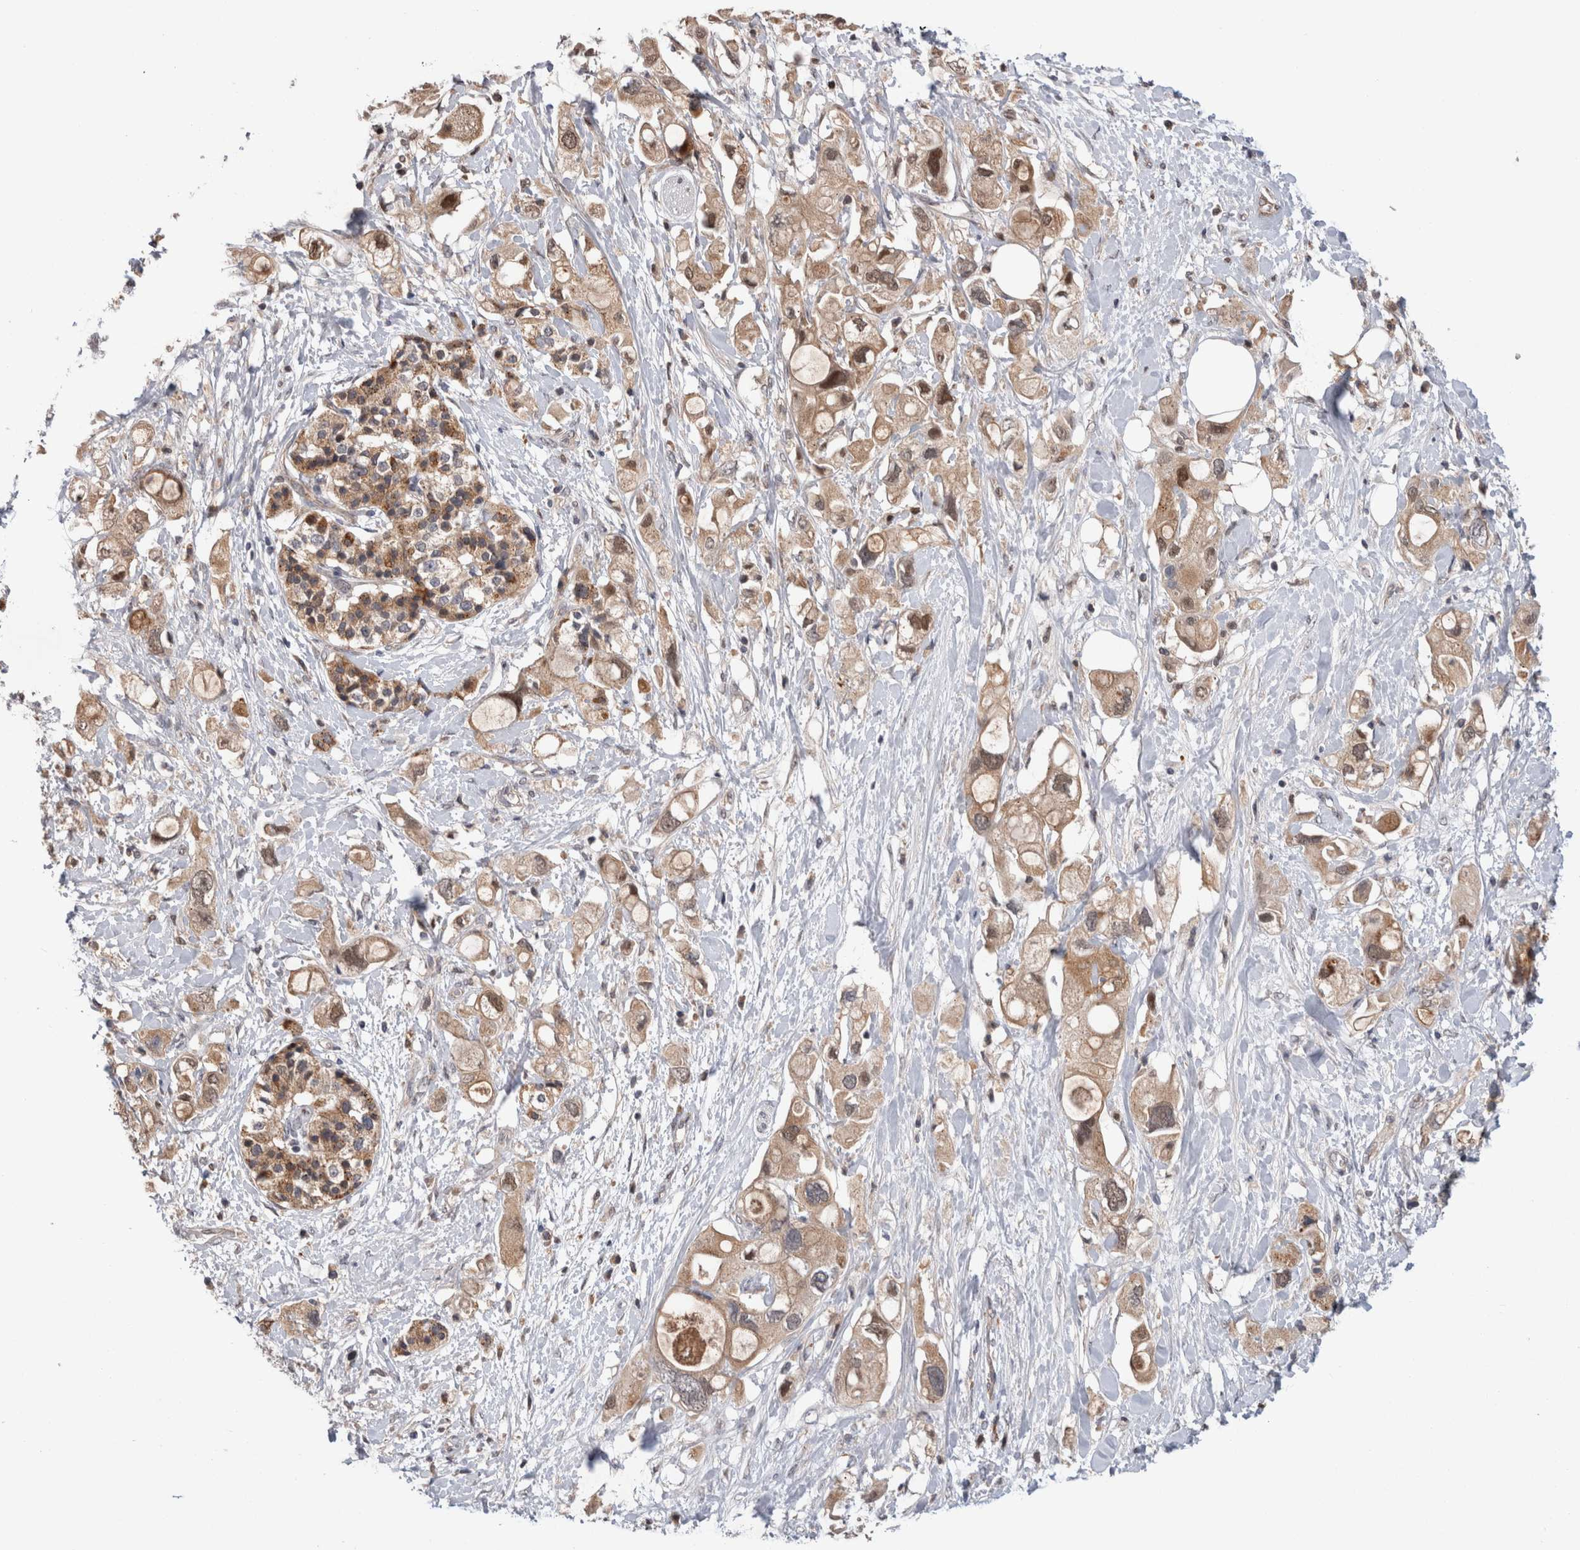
{"staining": {"intensity": "moderate", "quantity": ">75%", "location": "cytoplasmic/membranous"}, "tissue": "pancreatic cancer", "cell_type": "Tumor cells", "image_type": "cancer", "snomed": [{"axis": "morphology", "description": "Adenocarcinoma, NOS"}, {"axis": "topography", "description": "Pancreas"}], "caption": "The immunohistochemical stain labels moderate cytoplasmic/membranous positivity in tumor cells of pancreatic cancer (adenocarcinoma) tissue. The staining was performed using DAB to visualize the protein expression in brown, while the nuclei were stained in blue with hematoxylin (Magnification: 20x).", "gene": "MRPL37", "patient": {"sex": "female", "age": 56}}